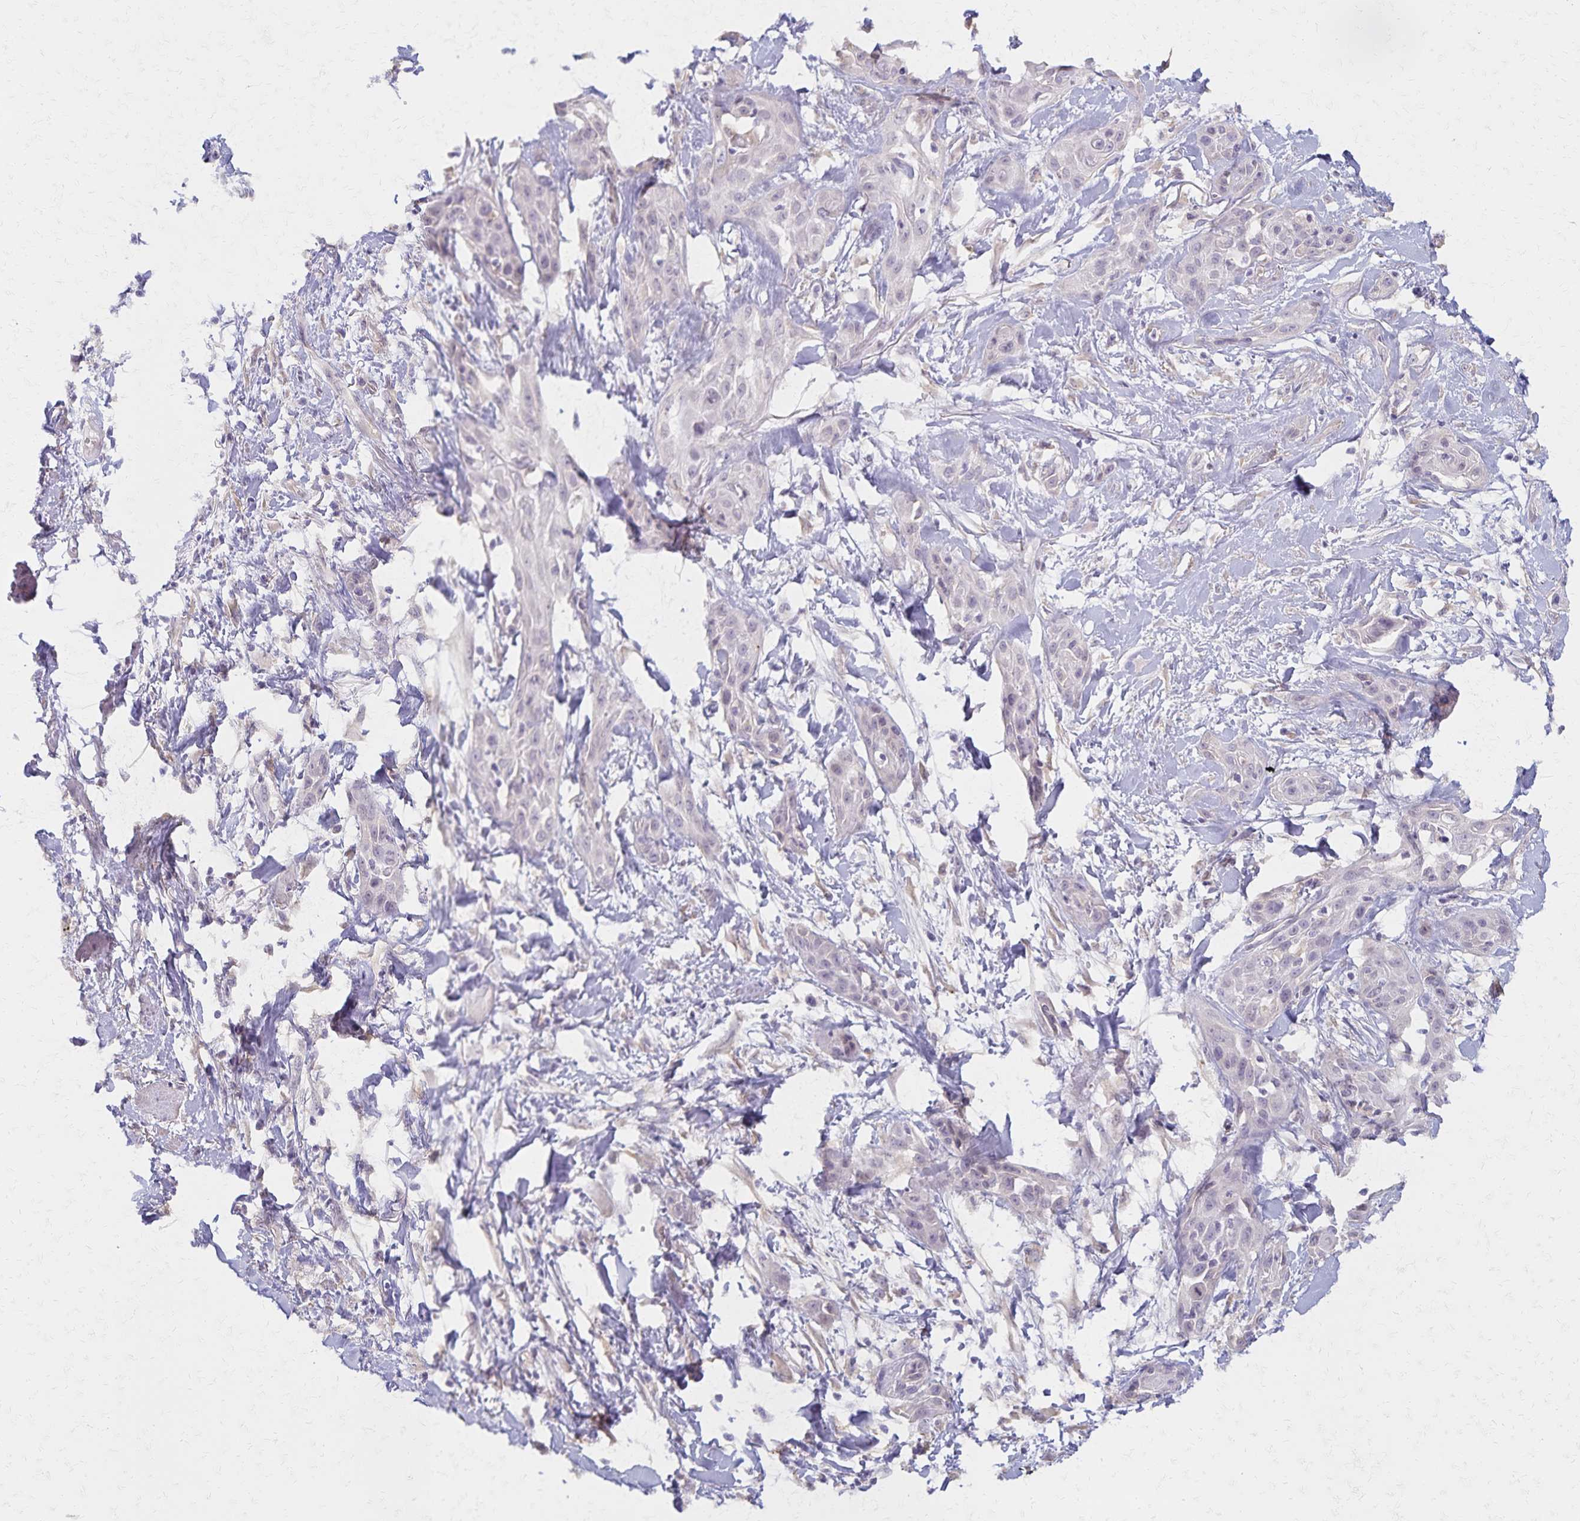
{"staining": {"intensity": "negative", "quantity": "none", "location": "none"}, "tissue": "skin cancer", "cell_type": "Tumor cells", "image_type": "cancer", "snomed": [{"axis": "morphology", "description": "Squamous cell carcinoma, NOS"}, {"axis": "topography", "description": "Skin"}, {"axis": "topography", "description": "Anal"}], "caption": "IHC of human skin squamous cell carcinoma exhibits no expression in tumor cells.", "gene": "KISS1", "patient": {"sex": "male", "age": 64}}